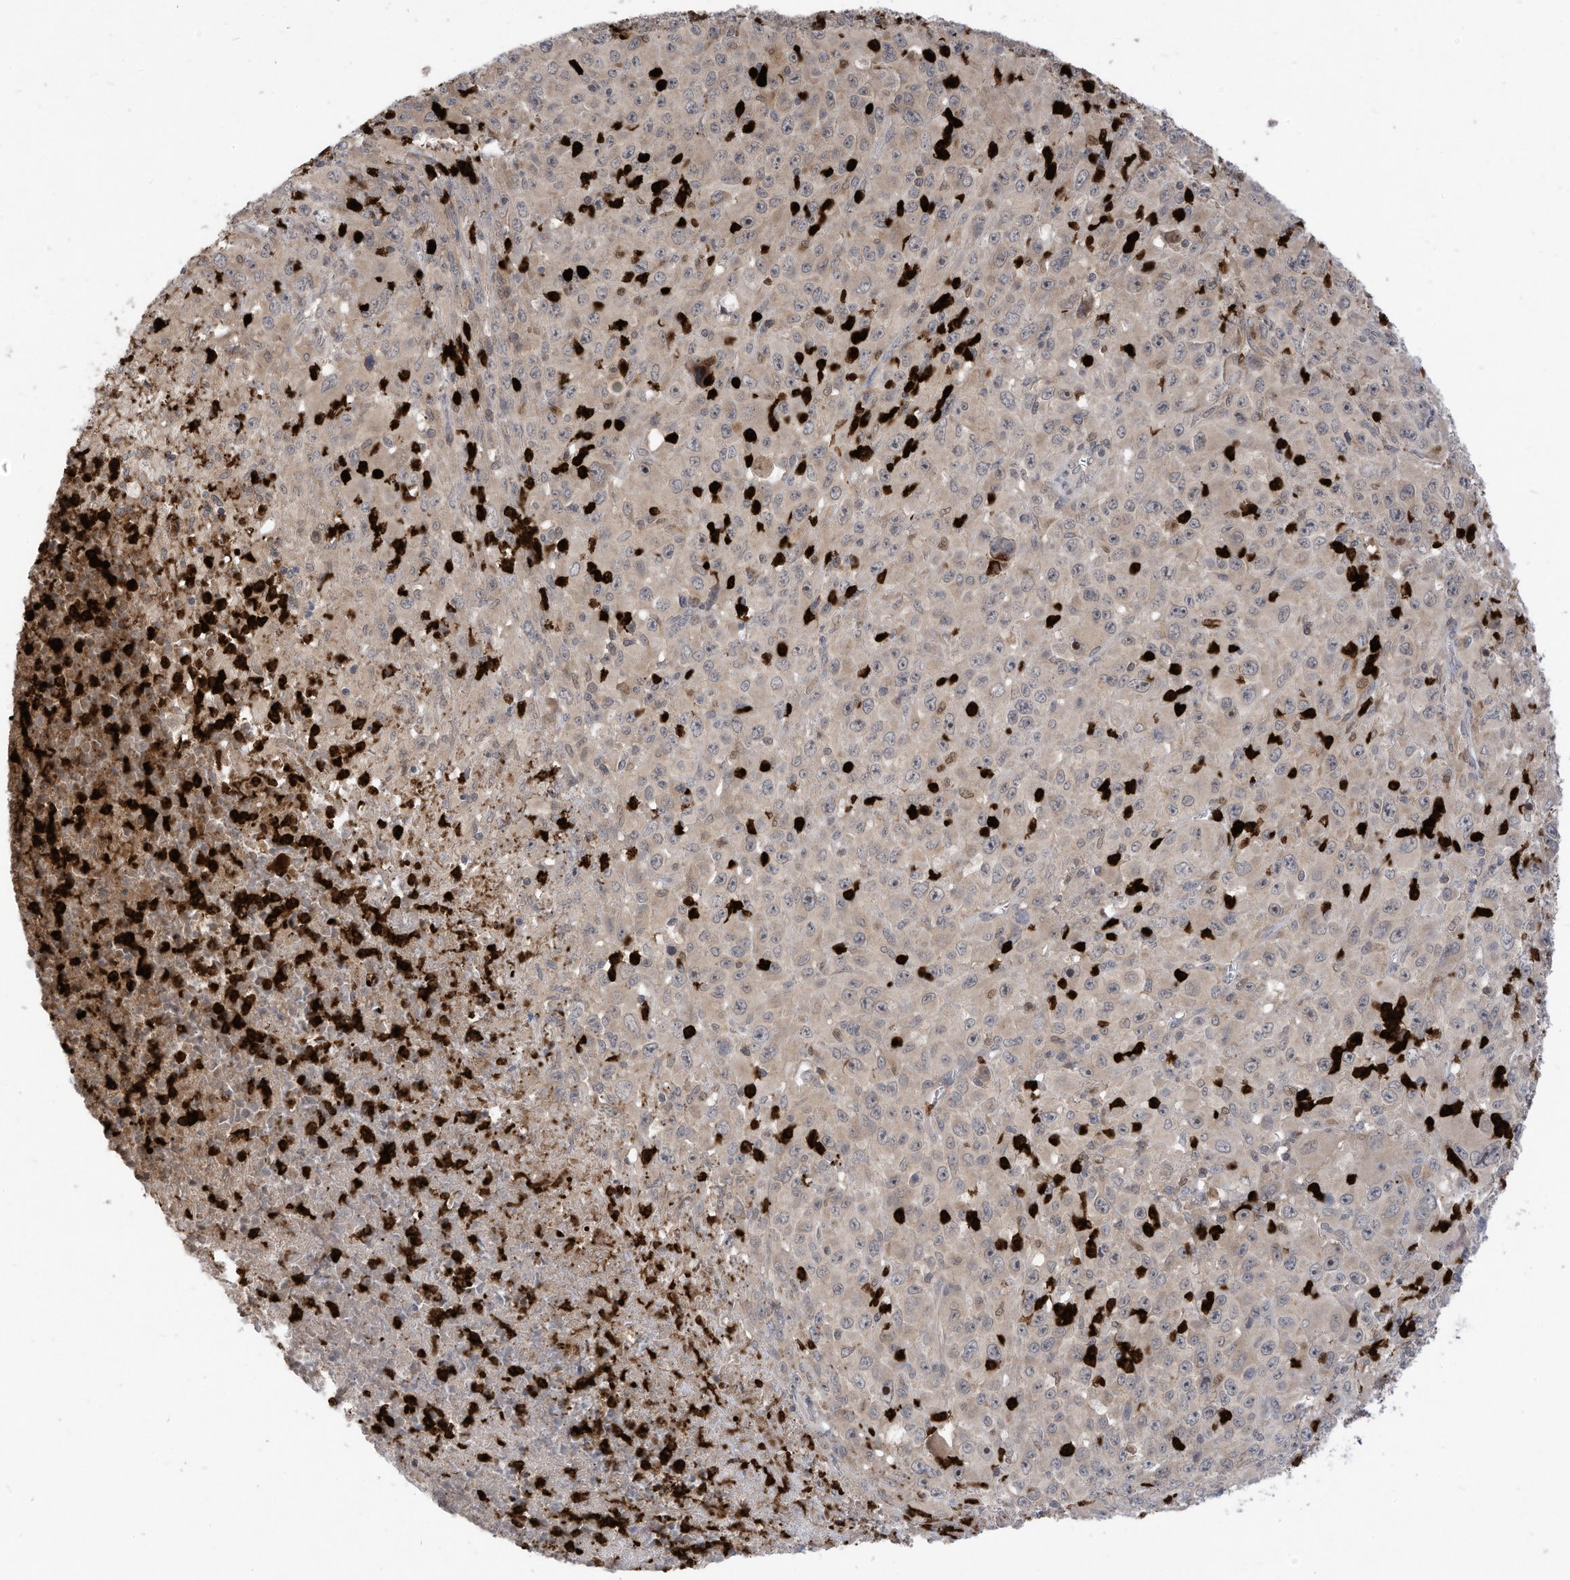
{"staining": {"intensity": "negative", "quantity": "none", "location": "none"}, "tissue": "melanoma", "cell_type": "Tumor cells", "image_type": "cancer", "snomed": [{"axis": "morphology", "description": "Malignant melanoma, Metastatic site"}, {"axis": "topography", "description": "Skin"}], "caption": "Tumor cells show no significant positivity in melanoma.", "gene": "CNKSR1", "patient": {"sex": "female", "age": 56}}